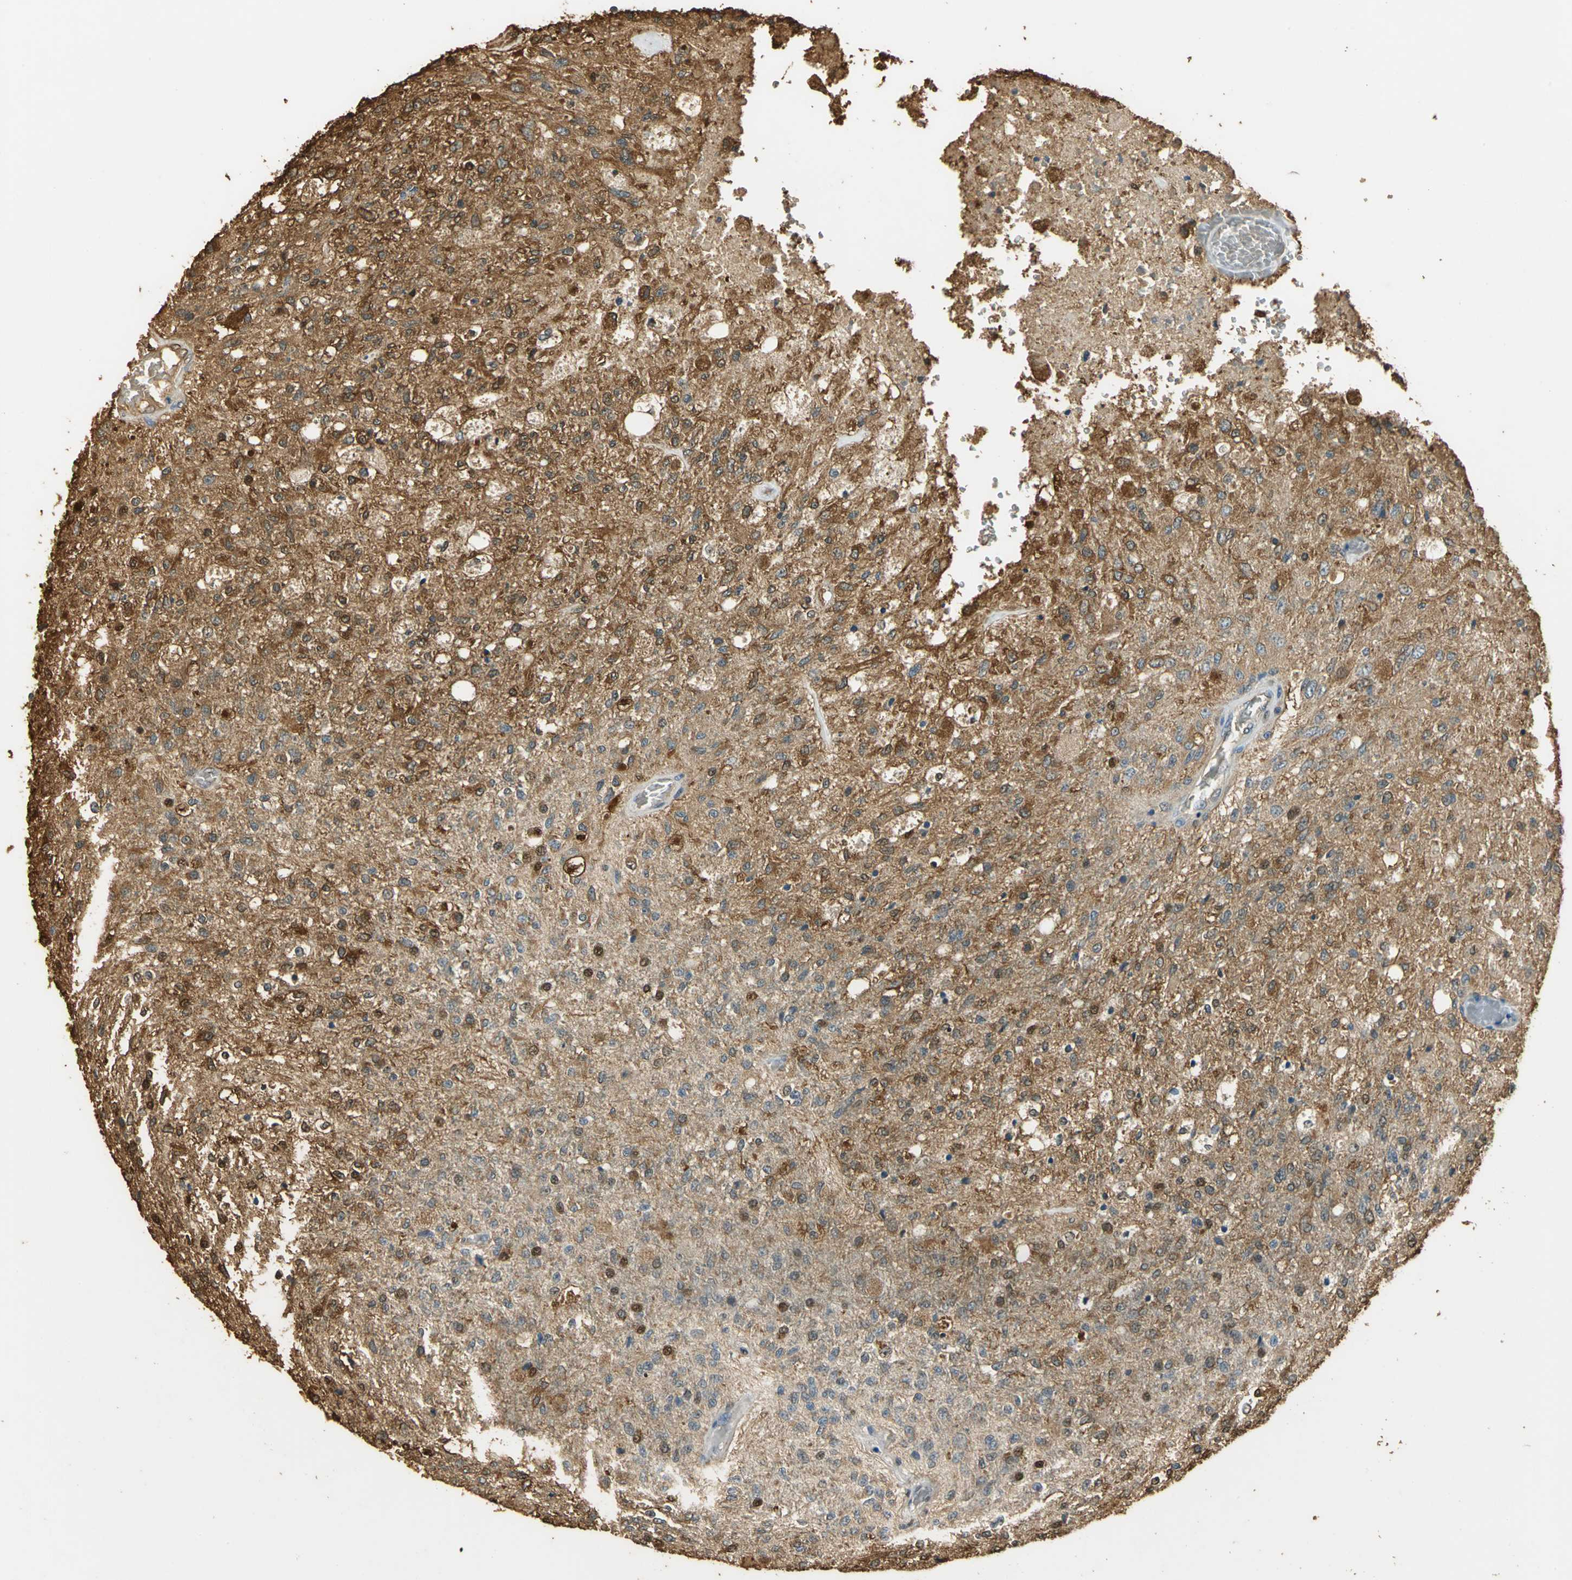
{"staining": {"intensity": "strong", "quantity": ">75%", "location": "cytoplasmic/membranous"}, "tissue": "glioma", "cell_type": "Tumor cells", "image_type": "cancer", "snomed": [{"axis": "morphology", "description": "Normal tissue, NOS"}, {"axis": "morphology", "description": "Glioma, malignant, High grade"}, {"axis": "topography", "description": "Cerebral cortex"}], "caption": "Protein expression by immunohistochemistry displays strong cytoplasmic/membranous staining in about >75% of tumor cells in glioma.", "gene": "GAPDH", "patient": {"sex": "male", "age": 77}}